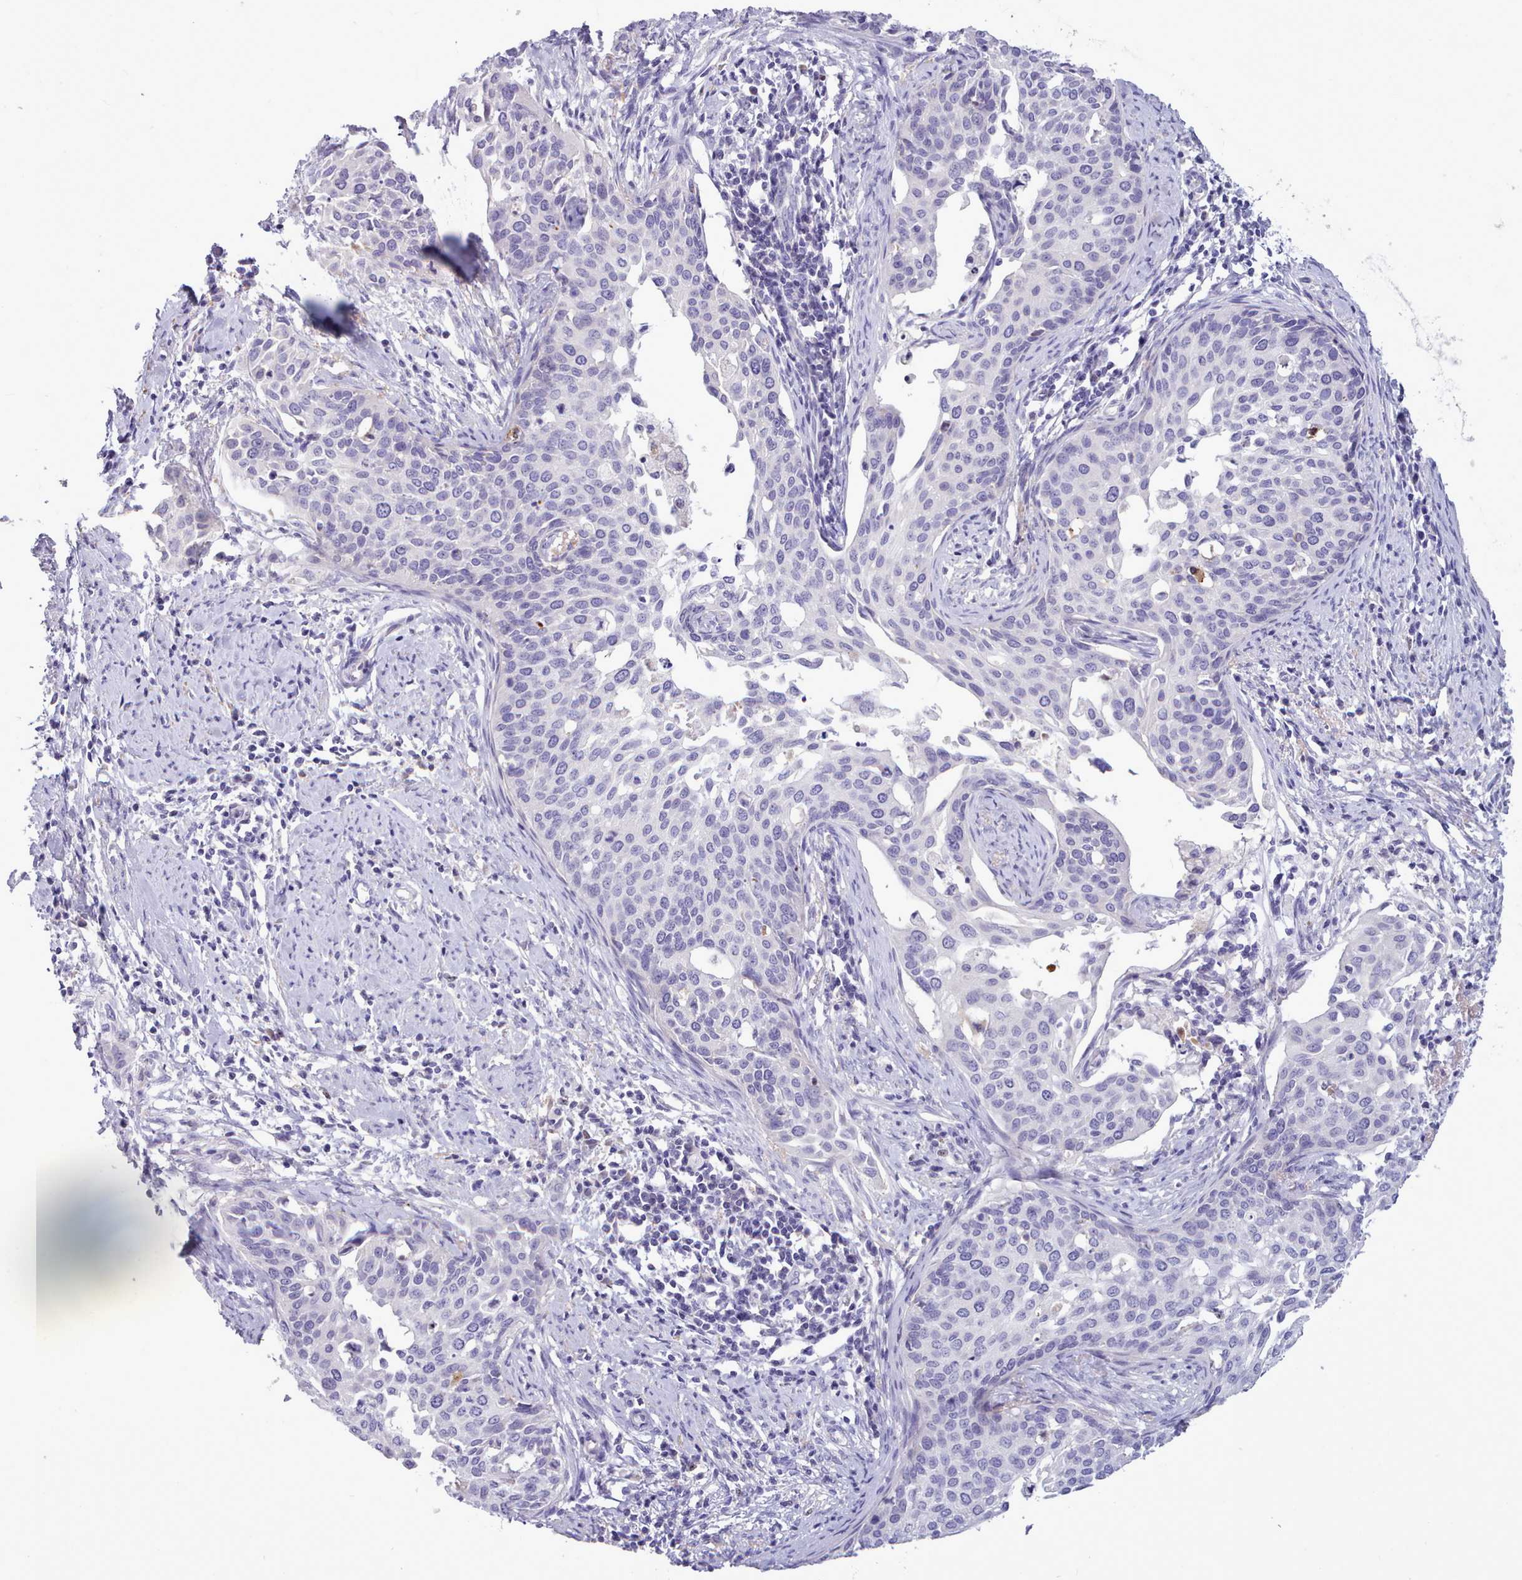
{"staining": {"intensity": "weak", "quantity": "<25%", "location": "cytoplasmic/membranous"}, "tissue": "cervical cancer", "cell_type": "Tumor cells", "image_type": "cancer", "snomed": [{"axis": "morphology", "description": "Squamous cell carcinoma, NOS"}, {"axis": "topography", "description": "Cervix"}], "caption": "The histopathology image exhibits no staining of tumor cells in cervical cancer.", "gene": "CYP2A13", "patient": {"sex": "female", "age": 44}}